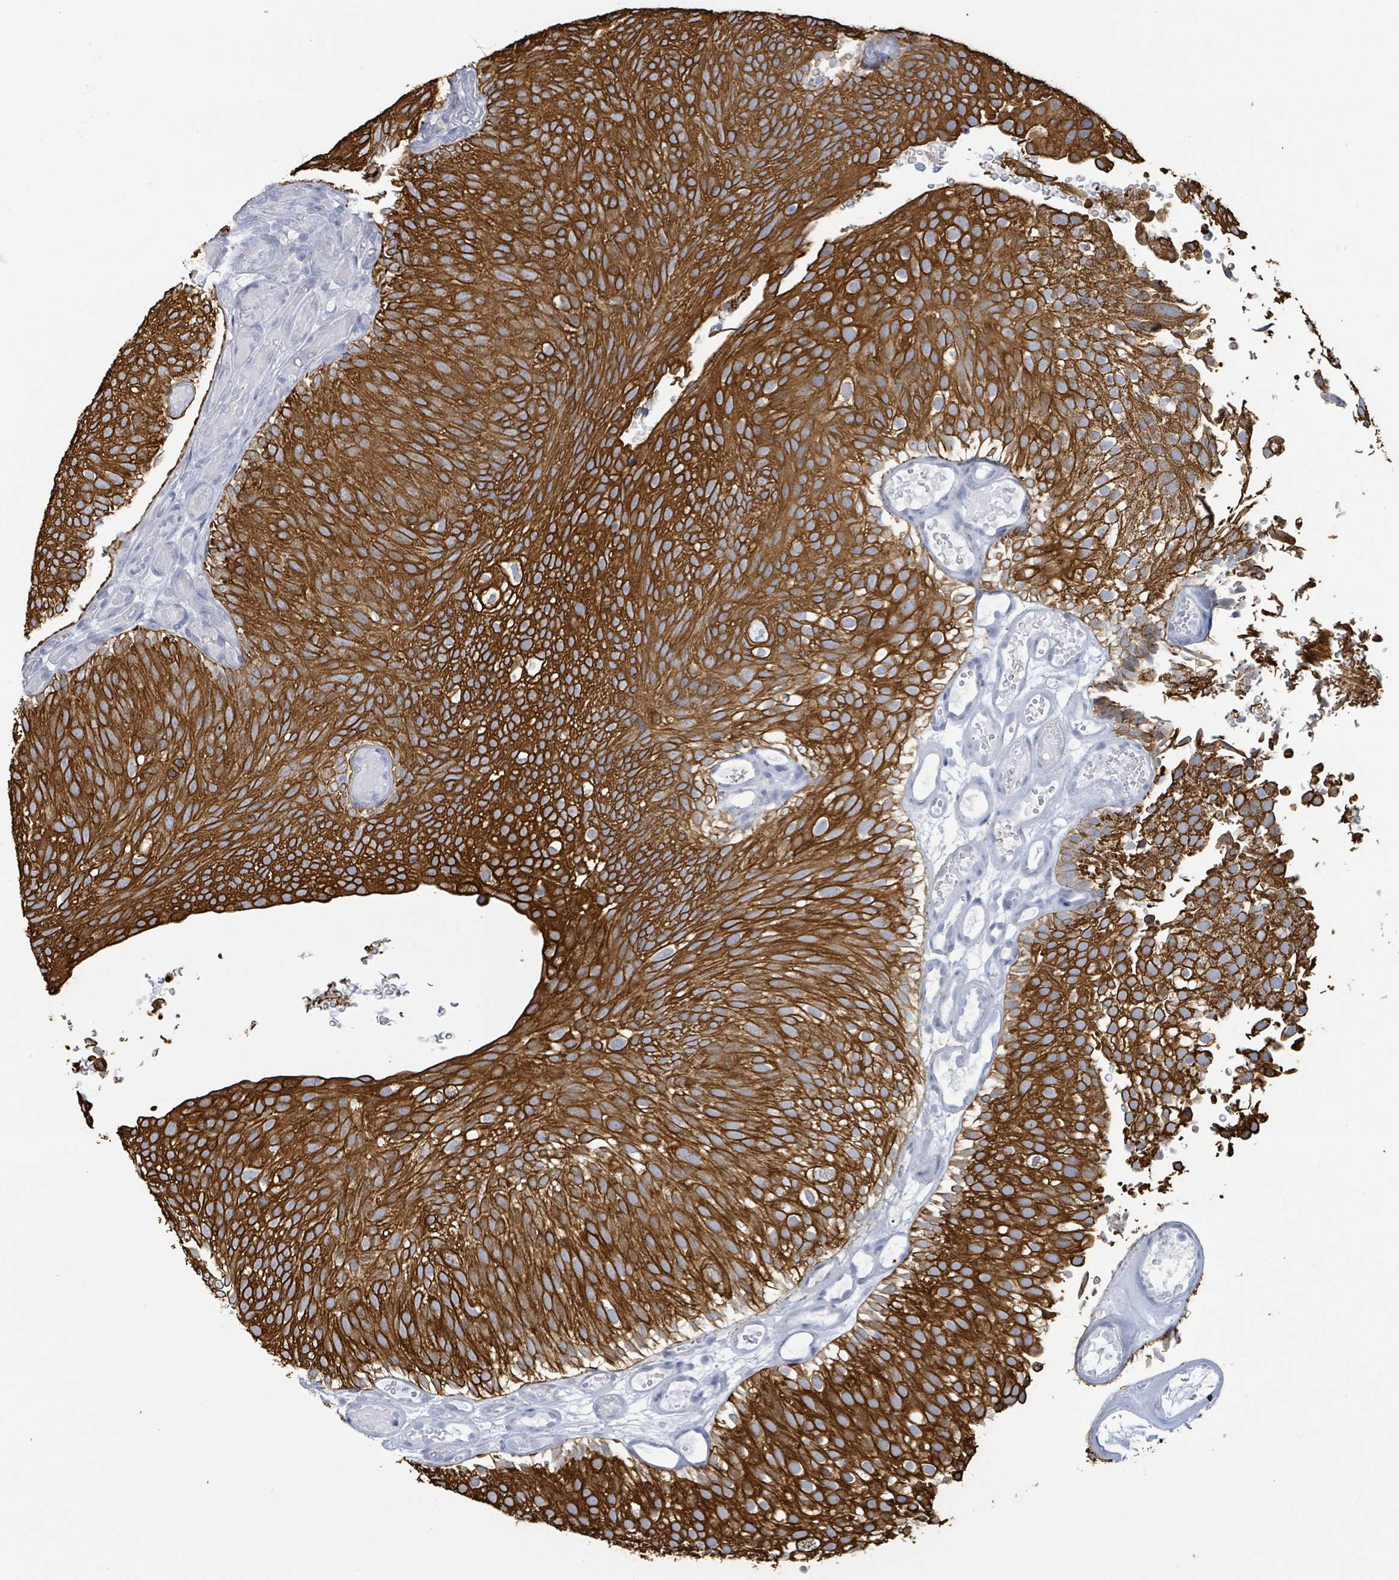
{"staining": {"intensity": "strong", "quantity": ">75%", "location": "cytoplasmic/membranous"}, "tissue": "urothelial cancer", "cell_type": "Tumor cells", "image_type": "cancer", "snomed": [{"axis": "morphology", "description": "Urothelial carcinoma, Low grade"}, {"axis": "topography", "description": "Urinary bladder"}], "caption": "Immunohistochemistry staining of low-grade urothelial carcinoma, which shows high levels of strong cytoplasmic/membranous staining in approximately >75% of tumor cells indicating strong cytoplasmic/membranous protein staining. The staining was performed using DAB (3,3'-diaminobenzidine) (brown) for protein detection and nuclei were counterstained in hematoxylin (blue).", "gene": "KRT8", "patient": {"sex": "male", "age": 78}}